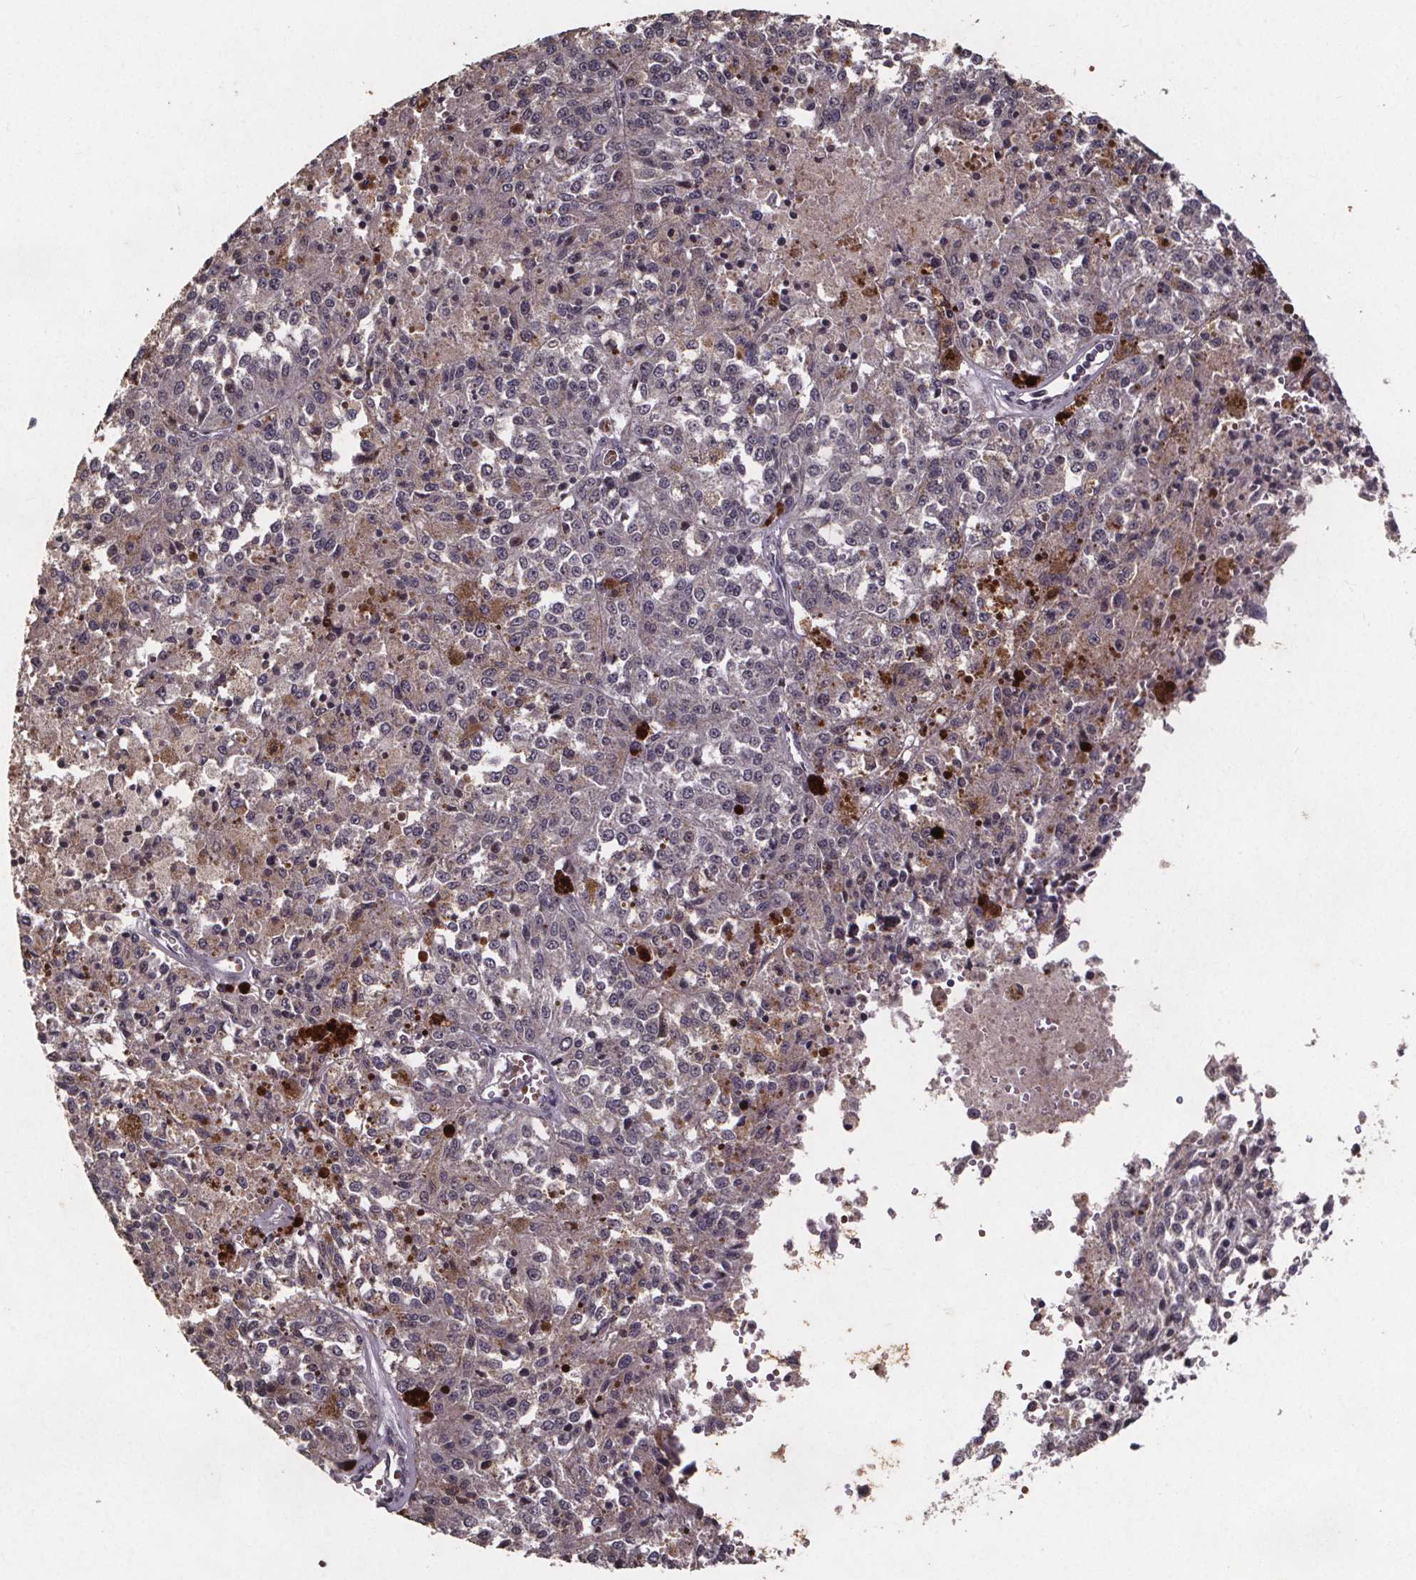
{"staining": {"intensity": "negative", "quantity": "none", "location": "none"}, "tissue": "melanoma", "cell_type": "Tumor cells", "image_type": "cancer", "snomed": [{"axis": "morphology", "description": "Malignant melanoma, Metastatic site"}, {"axis": "topography", "description": "Lymph node"}], "caption": "Melanoma was stained to show a protein in brown. There is no significant expression in tumor cells. (Immunohistochemistry, brightfield microscopy, high magnification).", "gene": "GPX3", "patient": {"sex": "female", "age": 64}}